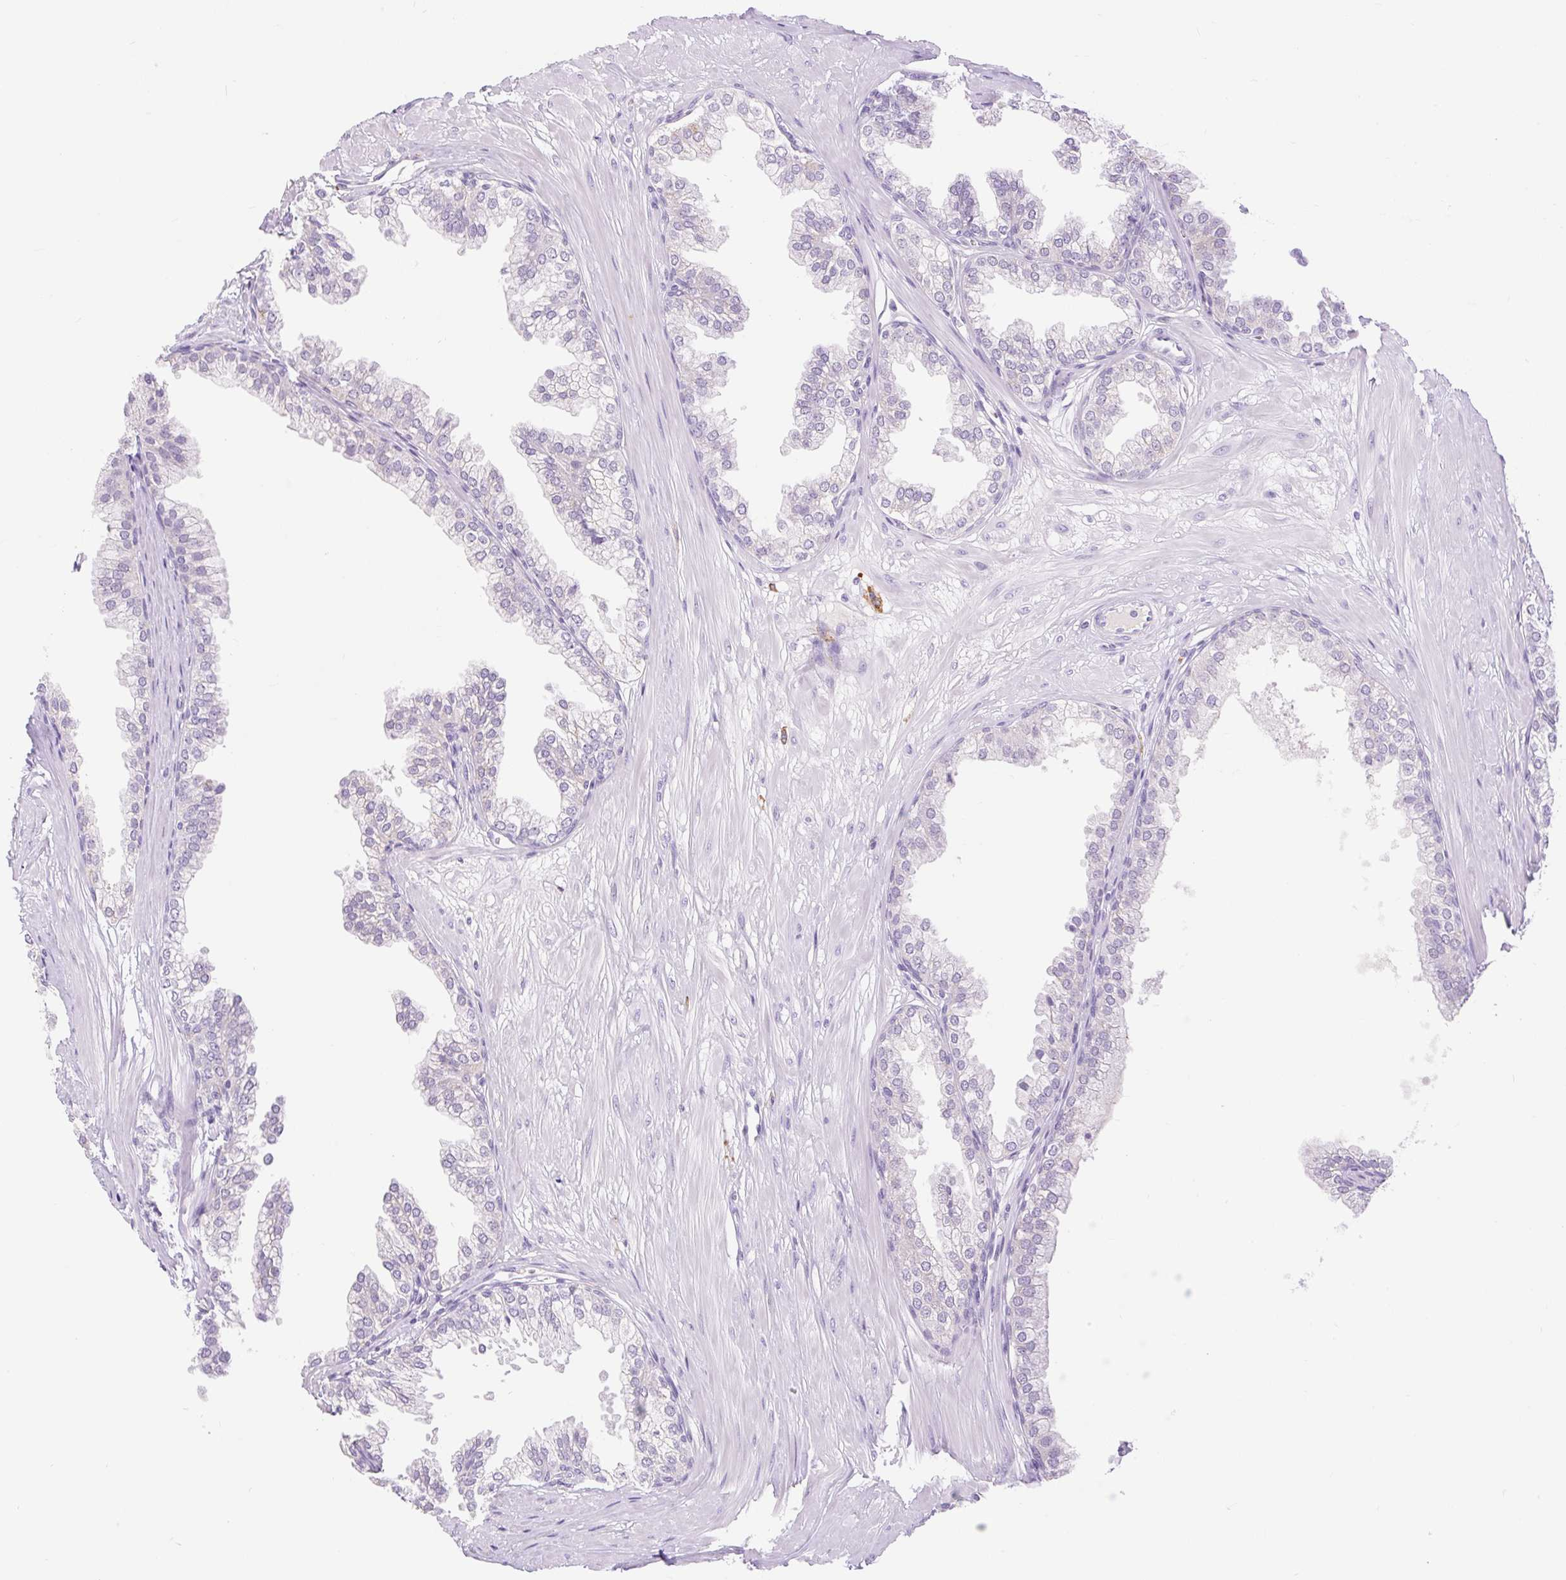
{"staining": {"intensity": "negative", "quantity": "none", "location": "none"}, "tissue": "prostate", "cell_type": "Glandular cells", "image_type": "normal", "snomed": [{"axis": "morphology", "description": "Normal tissue, NOS"}, {"axis": "topography", "description": "Prostate"}, {"axis": "topography", "description": "Peripheral nerve tissue"}], "caption": "Glandular cells show no significant staining in unremarkable prostate. (Brightfield microscopy of DAB (3,3'-diaminobenzidine) immunohistochemistry at high magnification).", "gene": "SIGLEC1", "patient": {"sex": "male", "age": 55}}